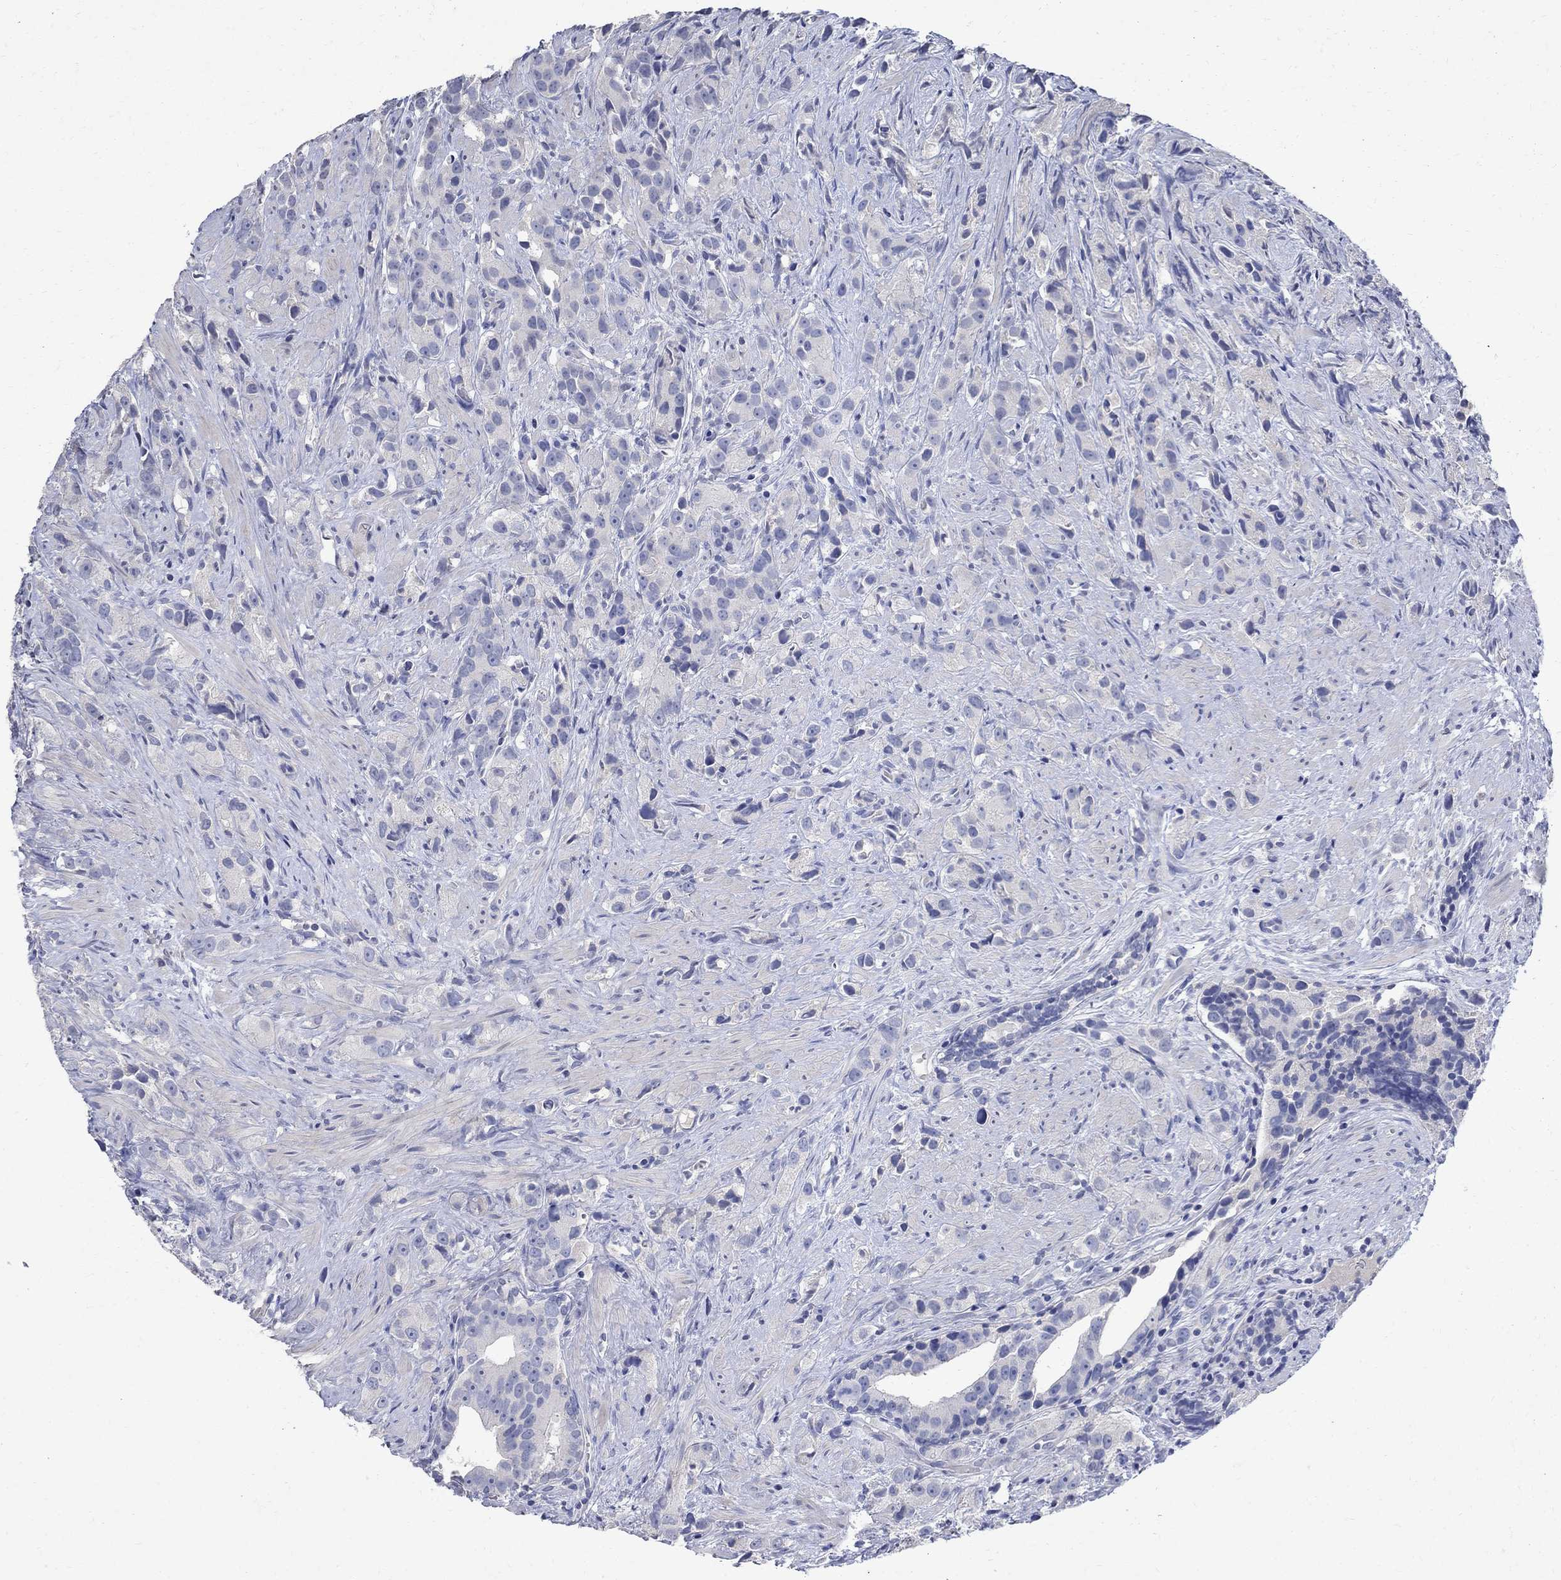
{"staining": {"intensity": "negative", "quantity": "none", "location": "none"}, "tissue": "prostate cancer", "cell_type": "Tumor cells", "image_type": "cancer", "snomed": [{"axis": "morphology", "description": "Adenocarcinoma, High grade"}, {"axis": "topography", "description": "Prostate"}], "caption": "Immunohistochemistry of human prostate cancer (adenocarcinoma (high-grade)) demonstrates no expression in tumor cells.", "gene": "TMEM169", "patient": {"sex": "male", "age": 90}}